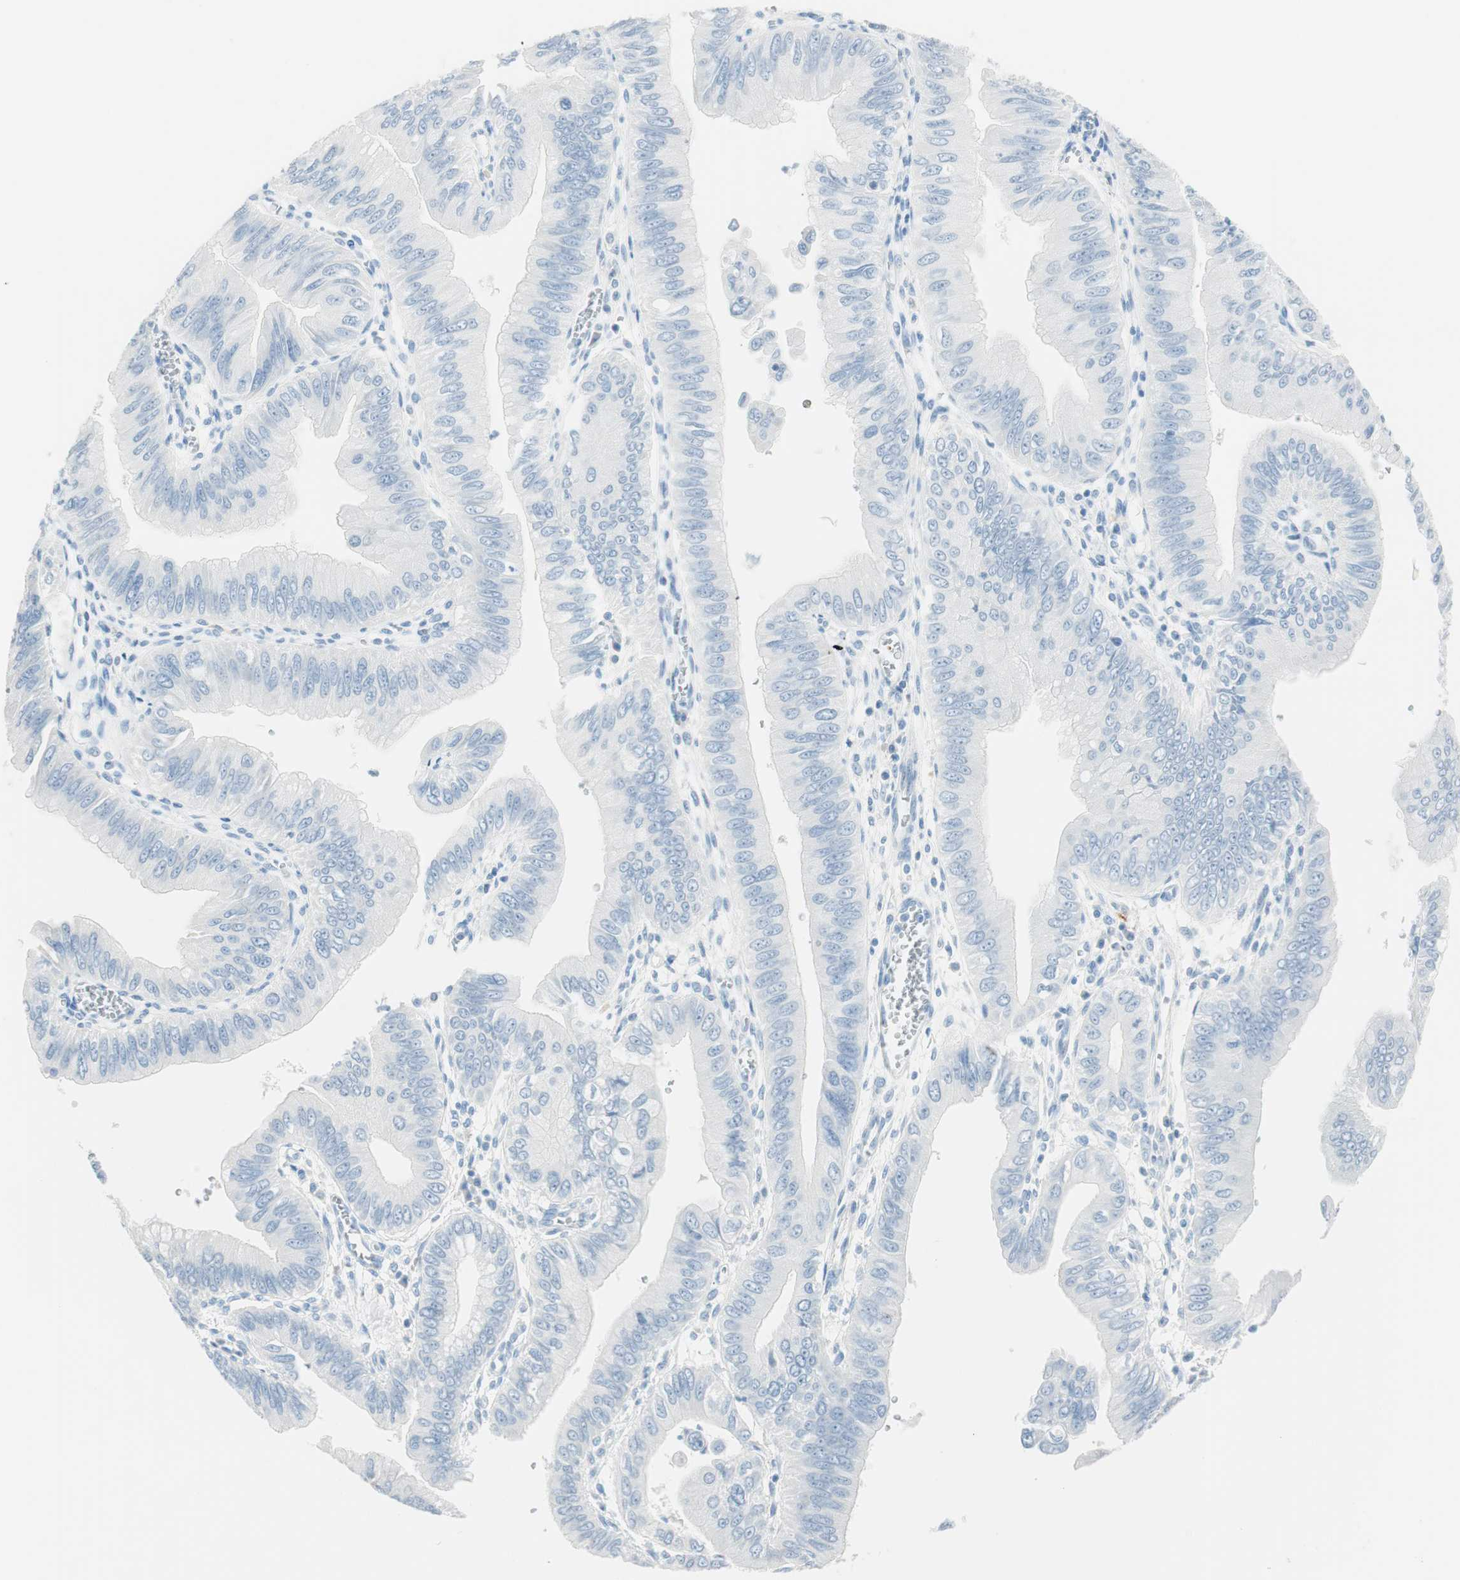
{"staining": {"intensity": "negative", "quantity": "none", "location": "none"}, "tissue": "pancreatic cancer", "cell_type": "Tumor cells", "image_type": "cancer", "snomed": [{"axis": "morphology", "description": "Normal tissue, NOS"}, {"axis": "topography", "description": "Lymph node"}], "caption": "There is no significant expression in tumor cells of pancreatic cancer.", "gene": "TNFRSF13C", "patient": {"sex": "male", "age": 50}}